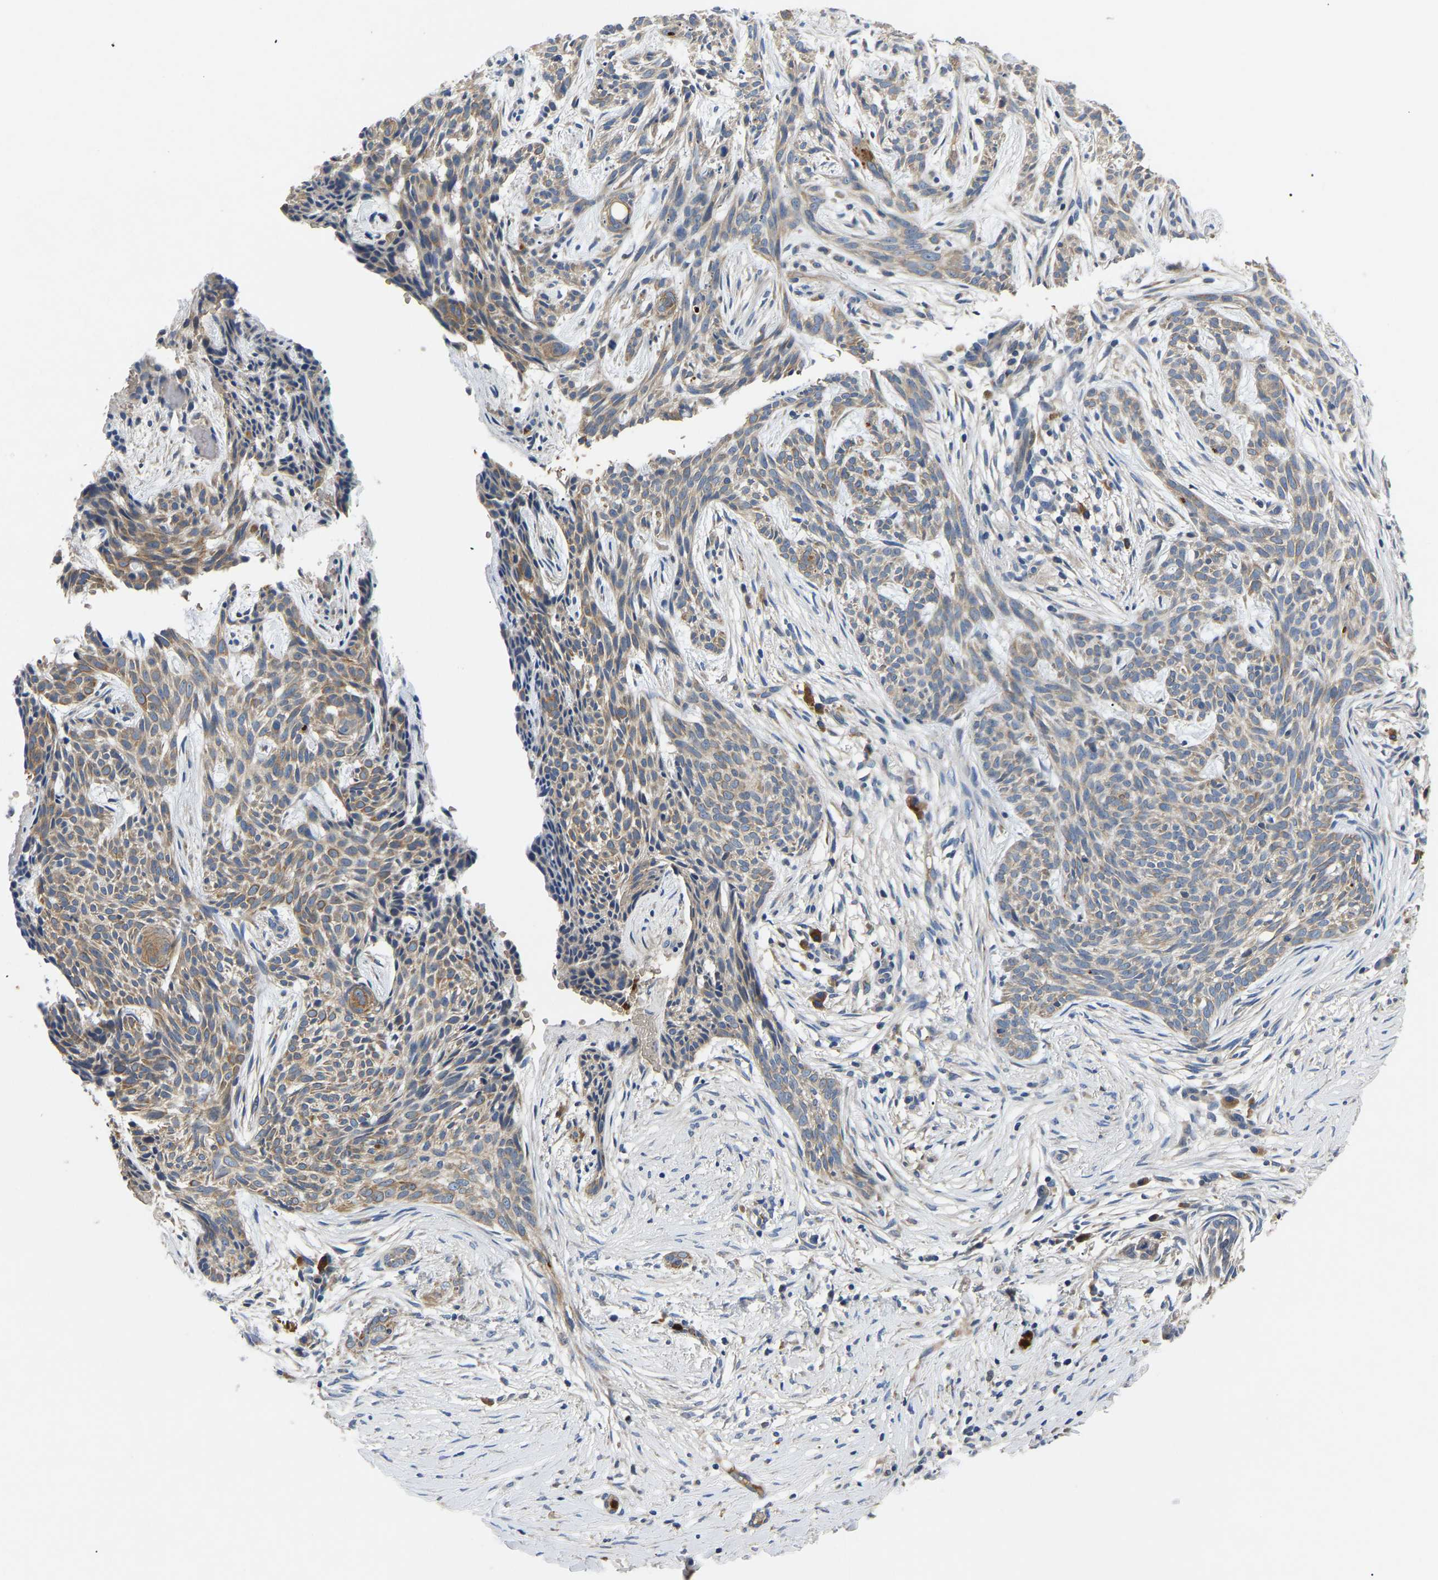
{"staining": {"intensity": "weak", "quantity": "25%-75%", "location": "cytoplasmic/membranous"}, "tissue": "skin cancer", "cell_type": "Tumor cells", "image_type": "cancer", "snomed": [{"axis": "morphology", "description": "Basal cell carcinoma"}, {"axis": "topography", "description": "Skin"}], "caption": "DAB immunohistochemical staining of skin cancer (basal cell carcinoma) demonstrates weak cytoplasmic/membranous protein staining in approximately 25%-75% of tumor cells.", "gene": "TOR1B", "patient": {"sex": "female", "age": 59}}